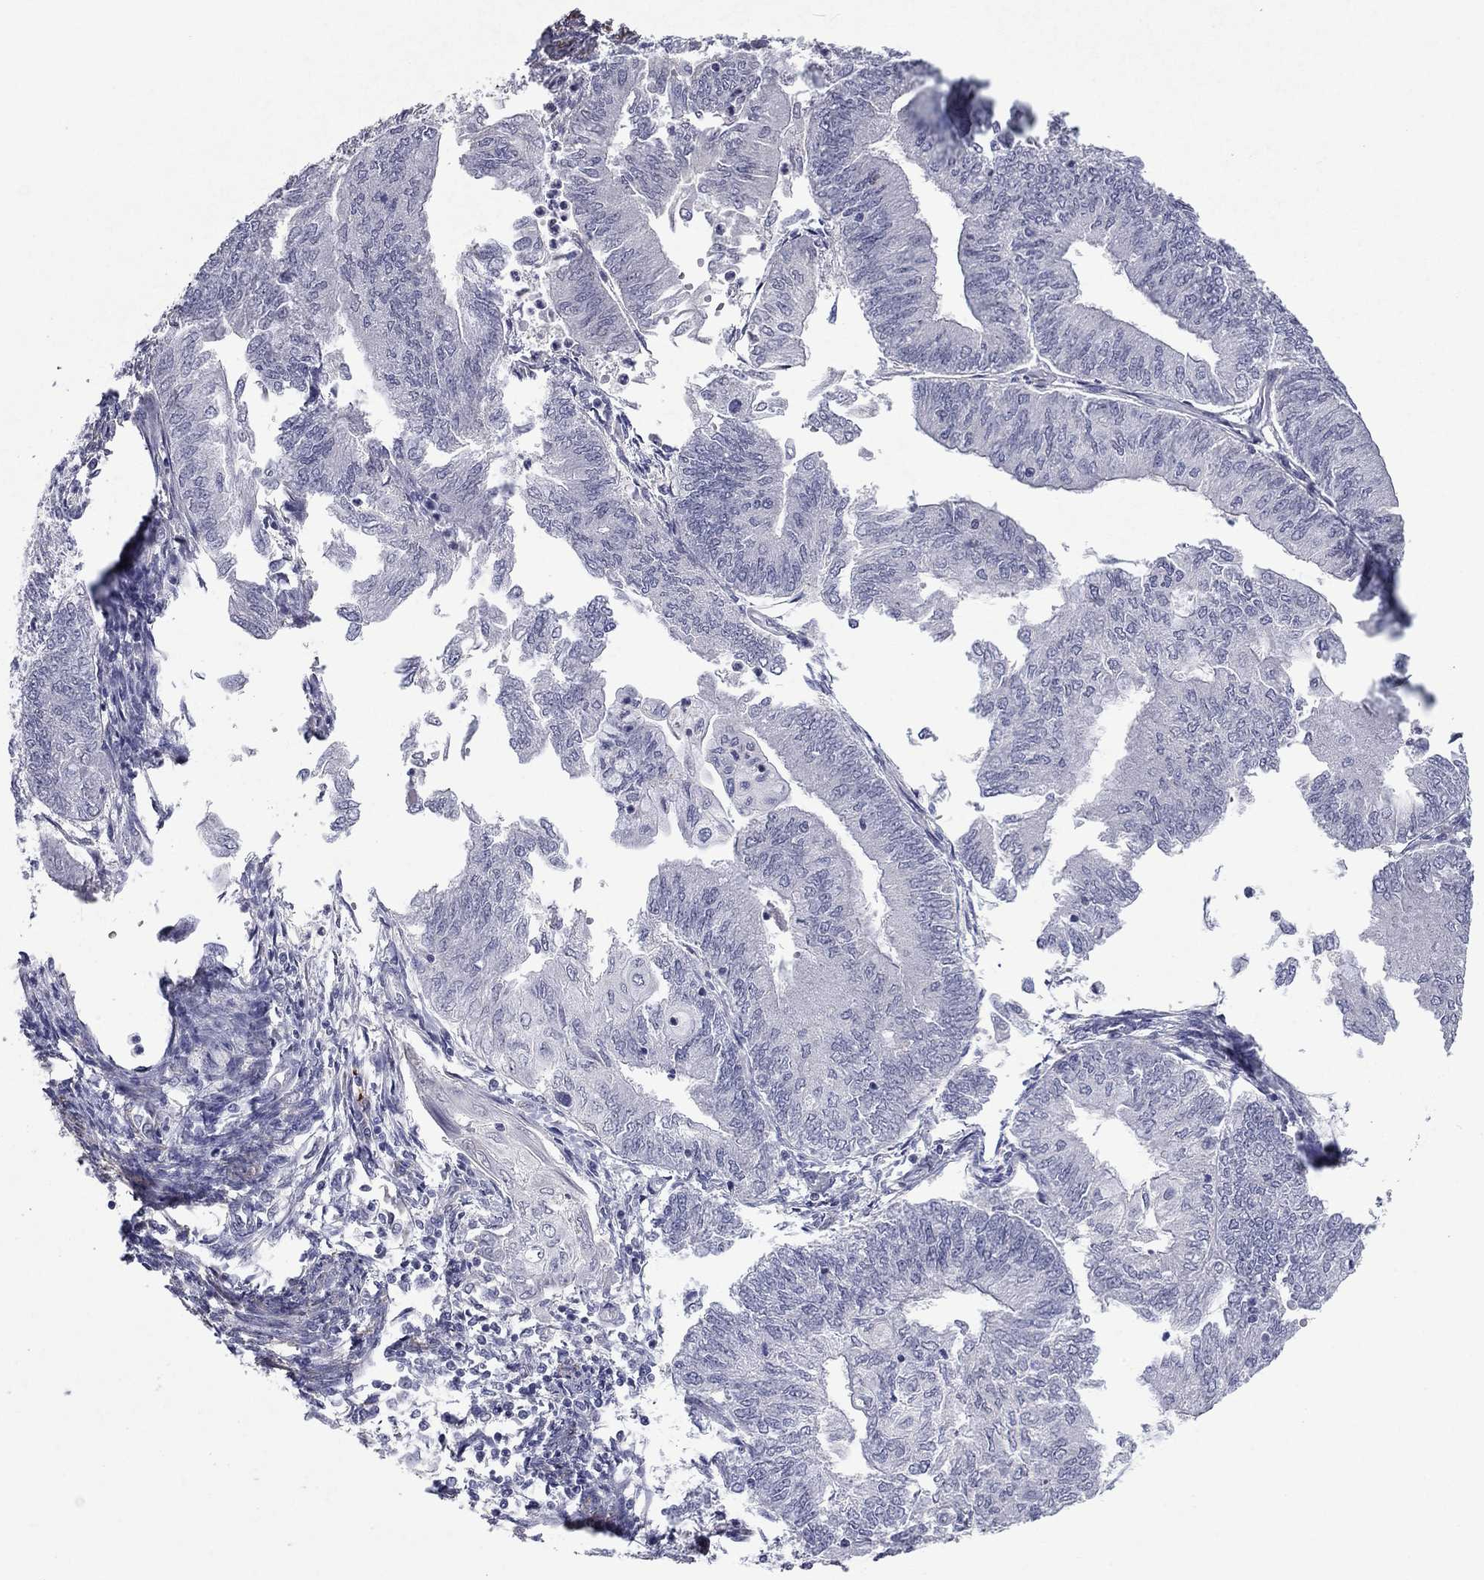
{"staining": {"intensity": "negative", "quantity": "none", "location": "none"}, "tissue": "endometrial cancer", "cell_type": "Tumor cells", "image_type": "cancer", "snomed": [{"axis": "morphology", "description": "Adenocarcinoma, NOS"}, {"axis": "topography", "description": "Endometrium"}], "caption": "High magnification brightfield microscopy of adenocarcinoma (endometrial) stained with DAB (brown) and counterstained with hematoxylin (blue): tumor cells show no significant staining.", "gene": "IP6K3", "patient": {"sex": "female", "age": 59}}